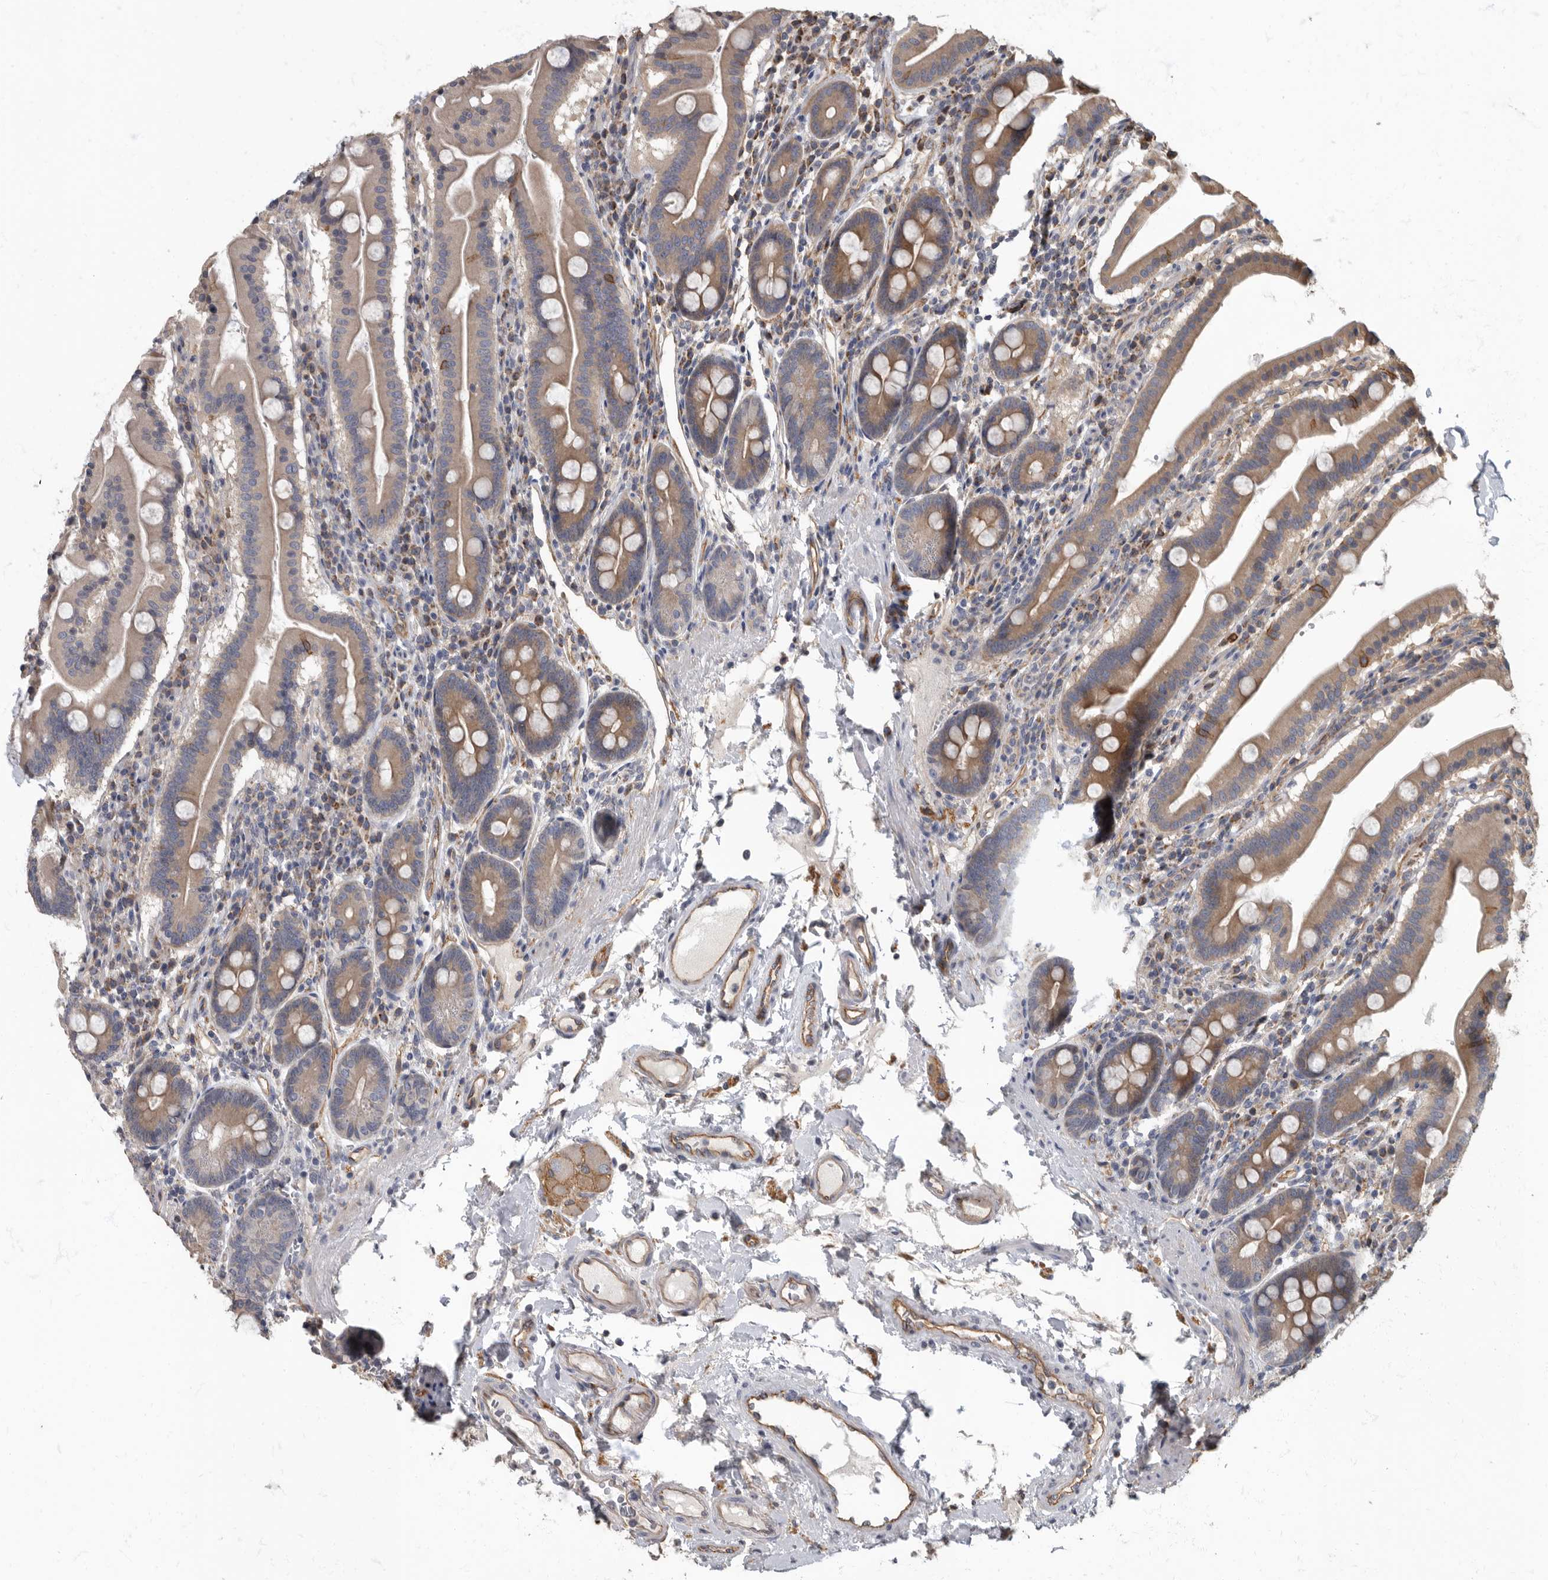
{"staining": {"intensity": "moderate", "quantity": "25%-75%", "location": "cytoplasmic/membranous"}, "tissue": "duodenum", "cell_type": "Glandular cells", "image_type": "normal", "snomed": [{"axis": "morphology", "description": "Normal tissue, NOS"}, {"axis": "morphology", "description": "Adenocarcinoma, NOS"}, {"axis": "topography", "description": "Pancreas"}, {"axis": "topography", "description": "Duodenum"}], "caption": "Immunohistochemistry image of unremarkable duodenum: duodenum stained using immunohistochemistry displays medium levels of moderate protein expression localized specifically in the cytoplasmic/membranous of glandular cells, appearing as a cytoplasmic/membranous brown color.", "gene": "PDK1", "patient": {"sex": "male", "age": 50}}